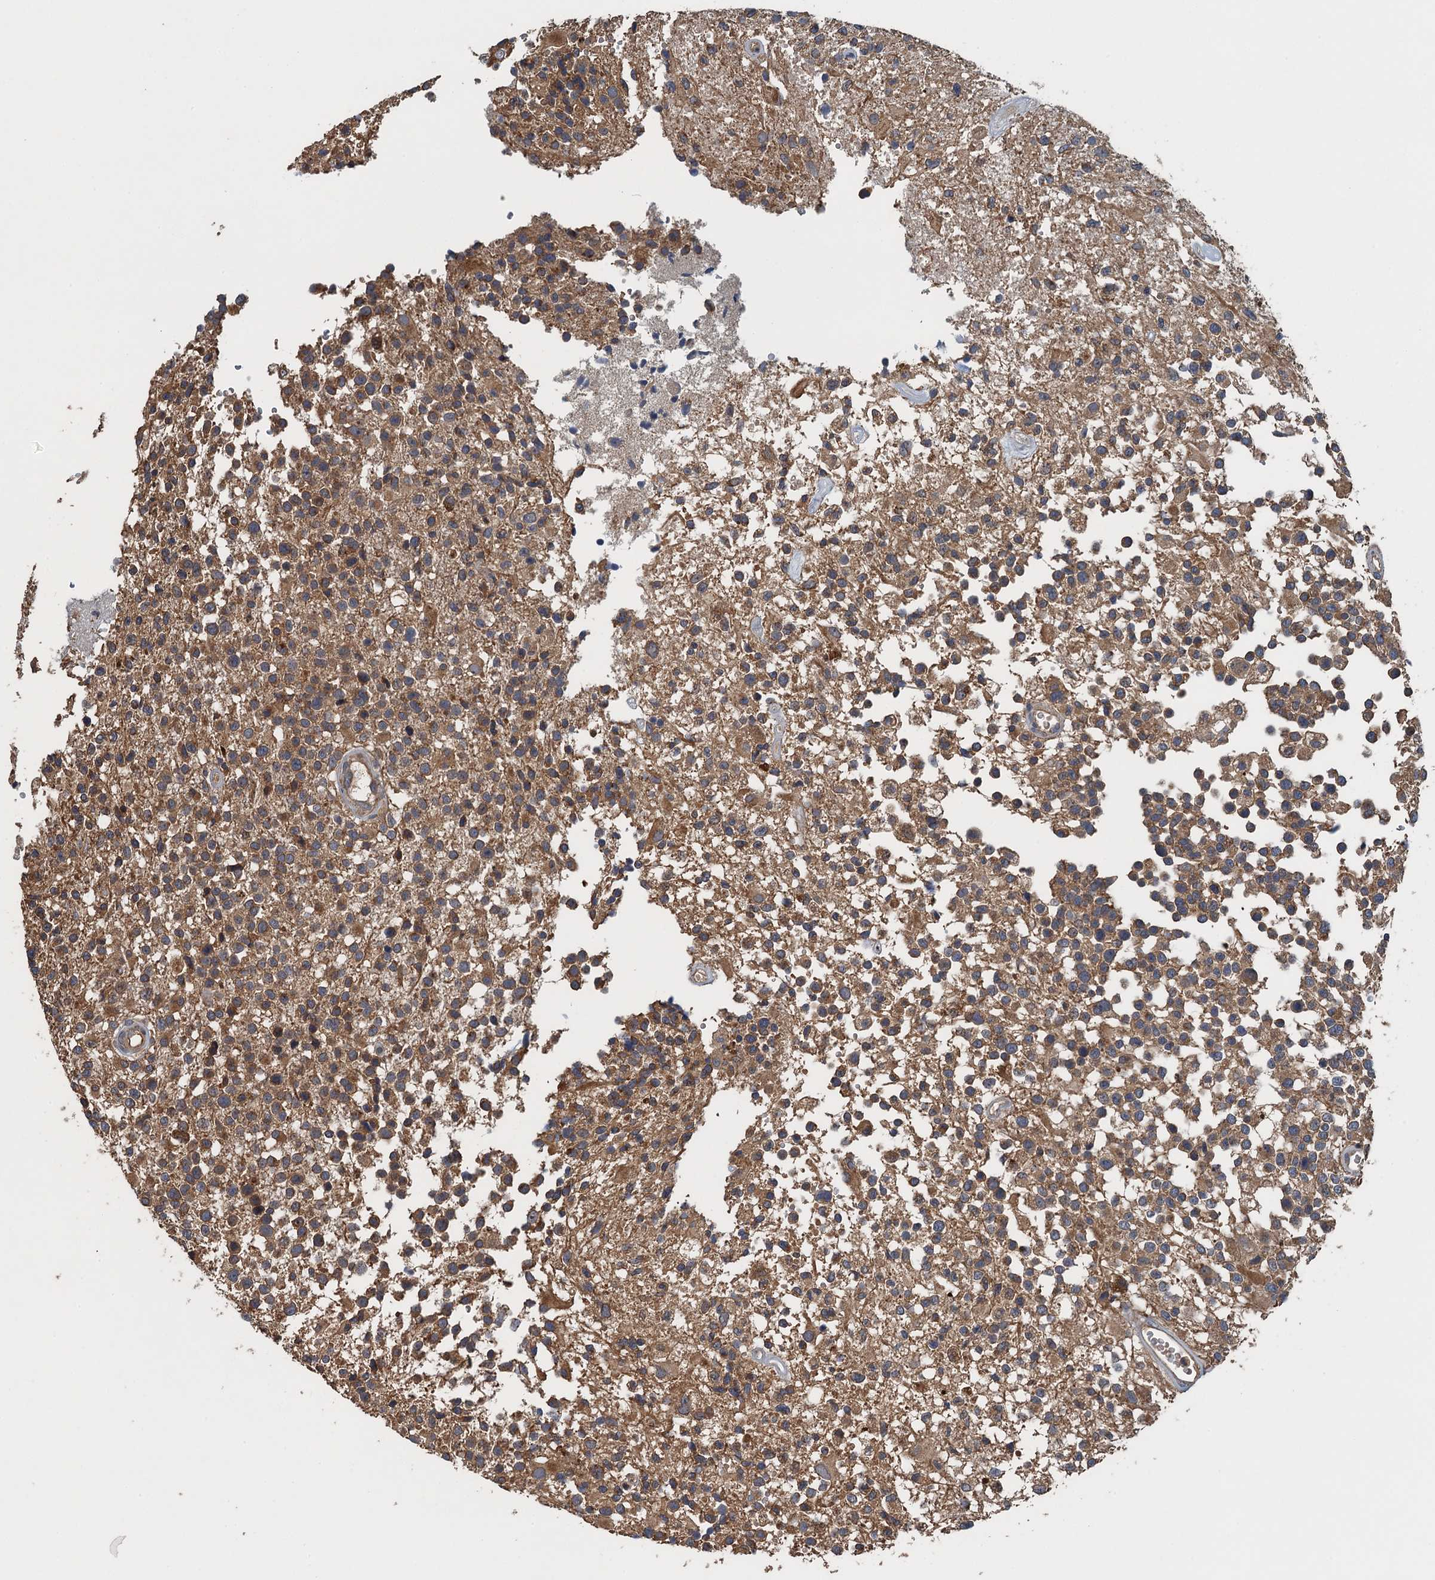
{"staining": {"intensity": "moderate", "quantity": "<25%", "location": "cytoplasmic/membranous"}, "tissue": "glioma", "cell_type": "Tumor cells", "image_type": "cancer", "snomed": [{"axis": "morphology", "description": "Glioma, malignant, High grade"}, {"axis": "morphology", "description": "Glioblastoma, NOS"}, {"axis": "topography", "description": "Brain"}], "caption": "Moderate cytoplasmic/membranous protein expression is appreciated in approximately <25% of tumor cells in high-grade glioma (malignant).", "gene": "BORCS5", "patient": {"sex": "male", "age": 60}}